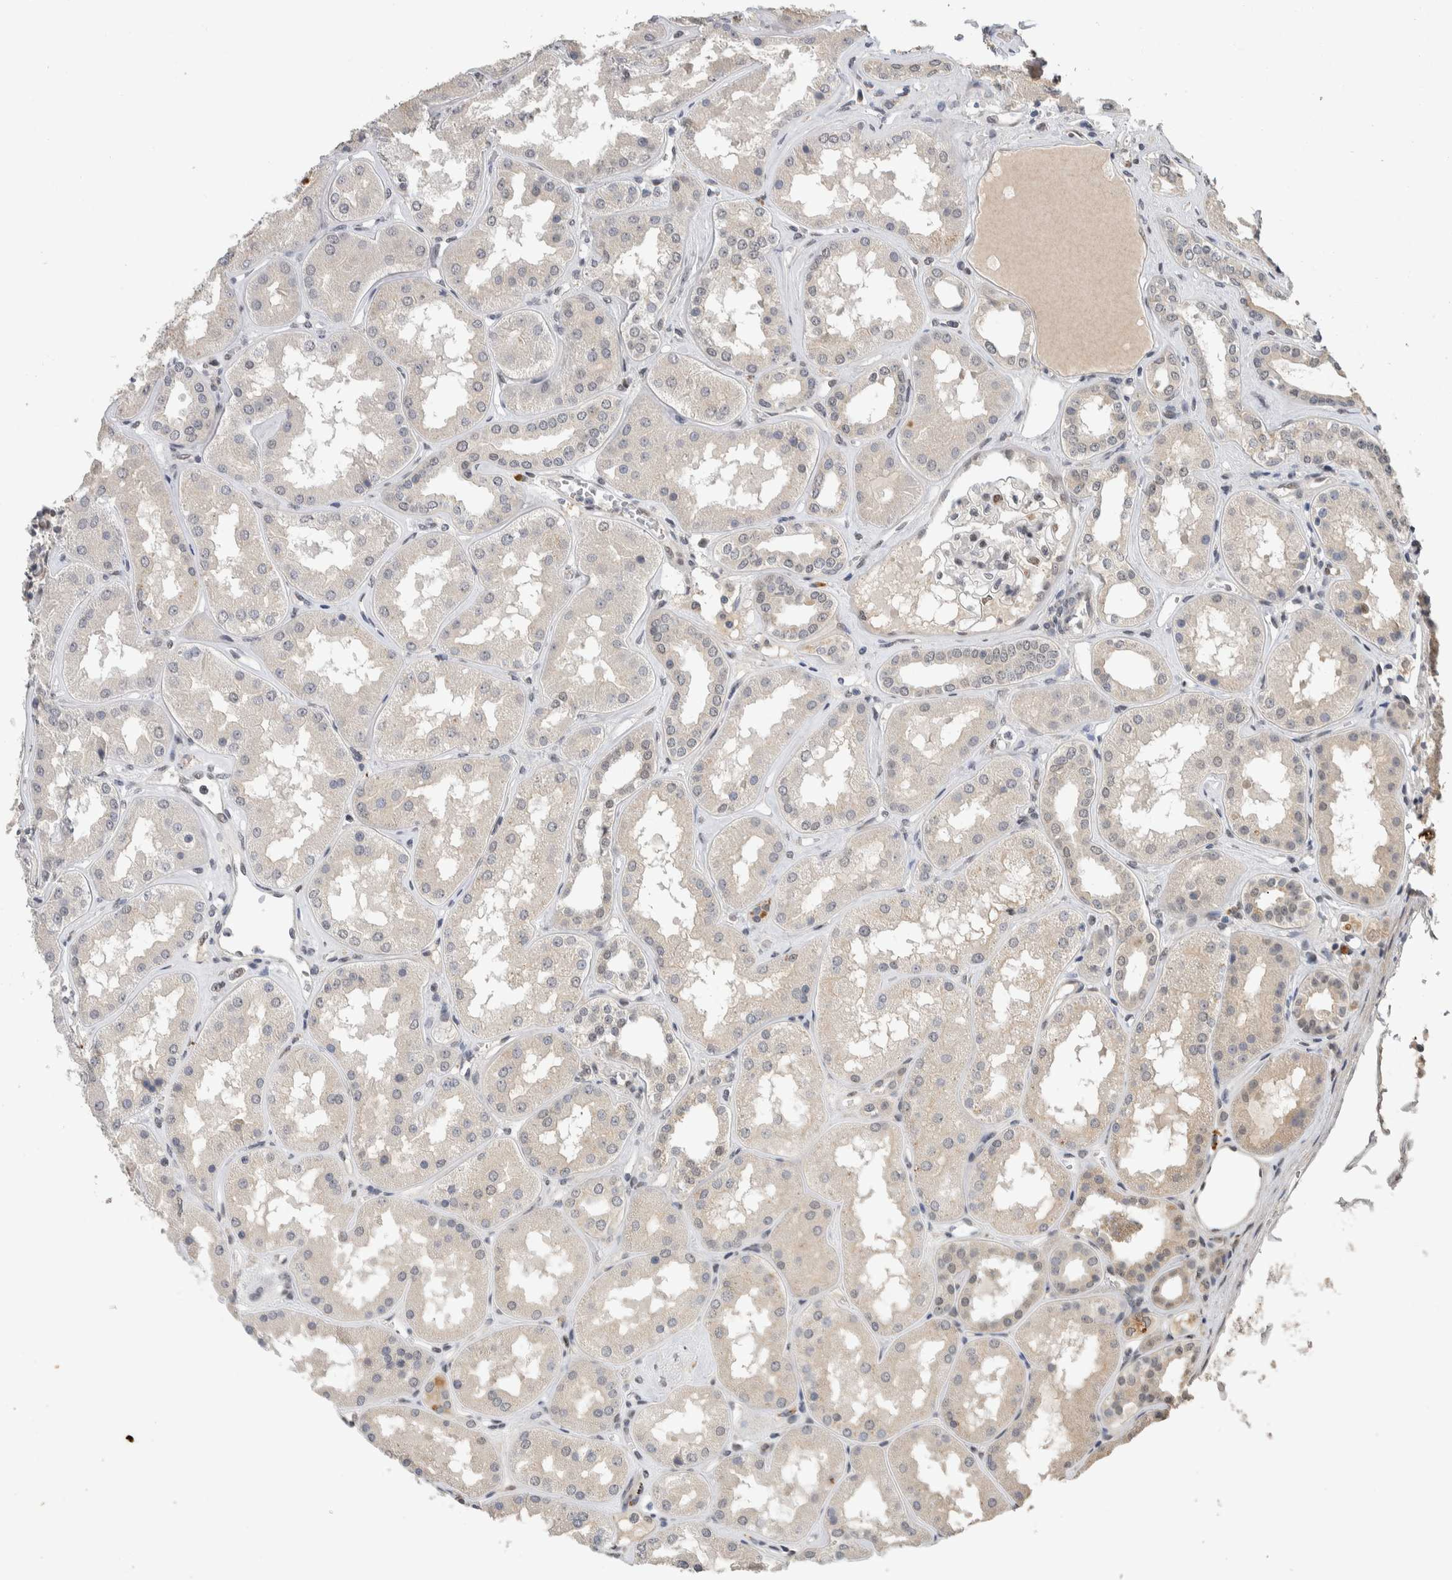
{"staining": {"intensity": "moderate", "quantity": "<25%", "location": "nuclear"}, "tissue": "kidney", "cell_type": "Cells in glomeruli", "image_type": "normal", "snomed": [{"axis": "morphology", "description": "Normal tissue, NOS"}, {"axis": "topography", "description": "Kidney"}], "caption": "Protein staining shows moderate nuclear positivity in approximately <25% of cells in glomeruli in benign kidney.", "gene": "CYSRT1", "patient": {"sex": "female", "age": 56}}